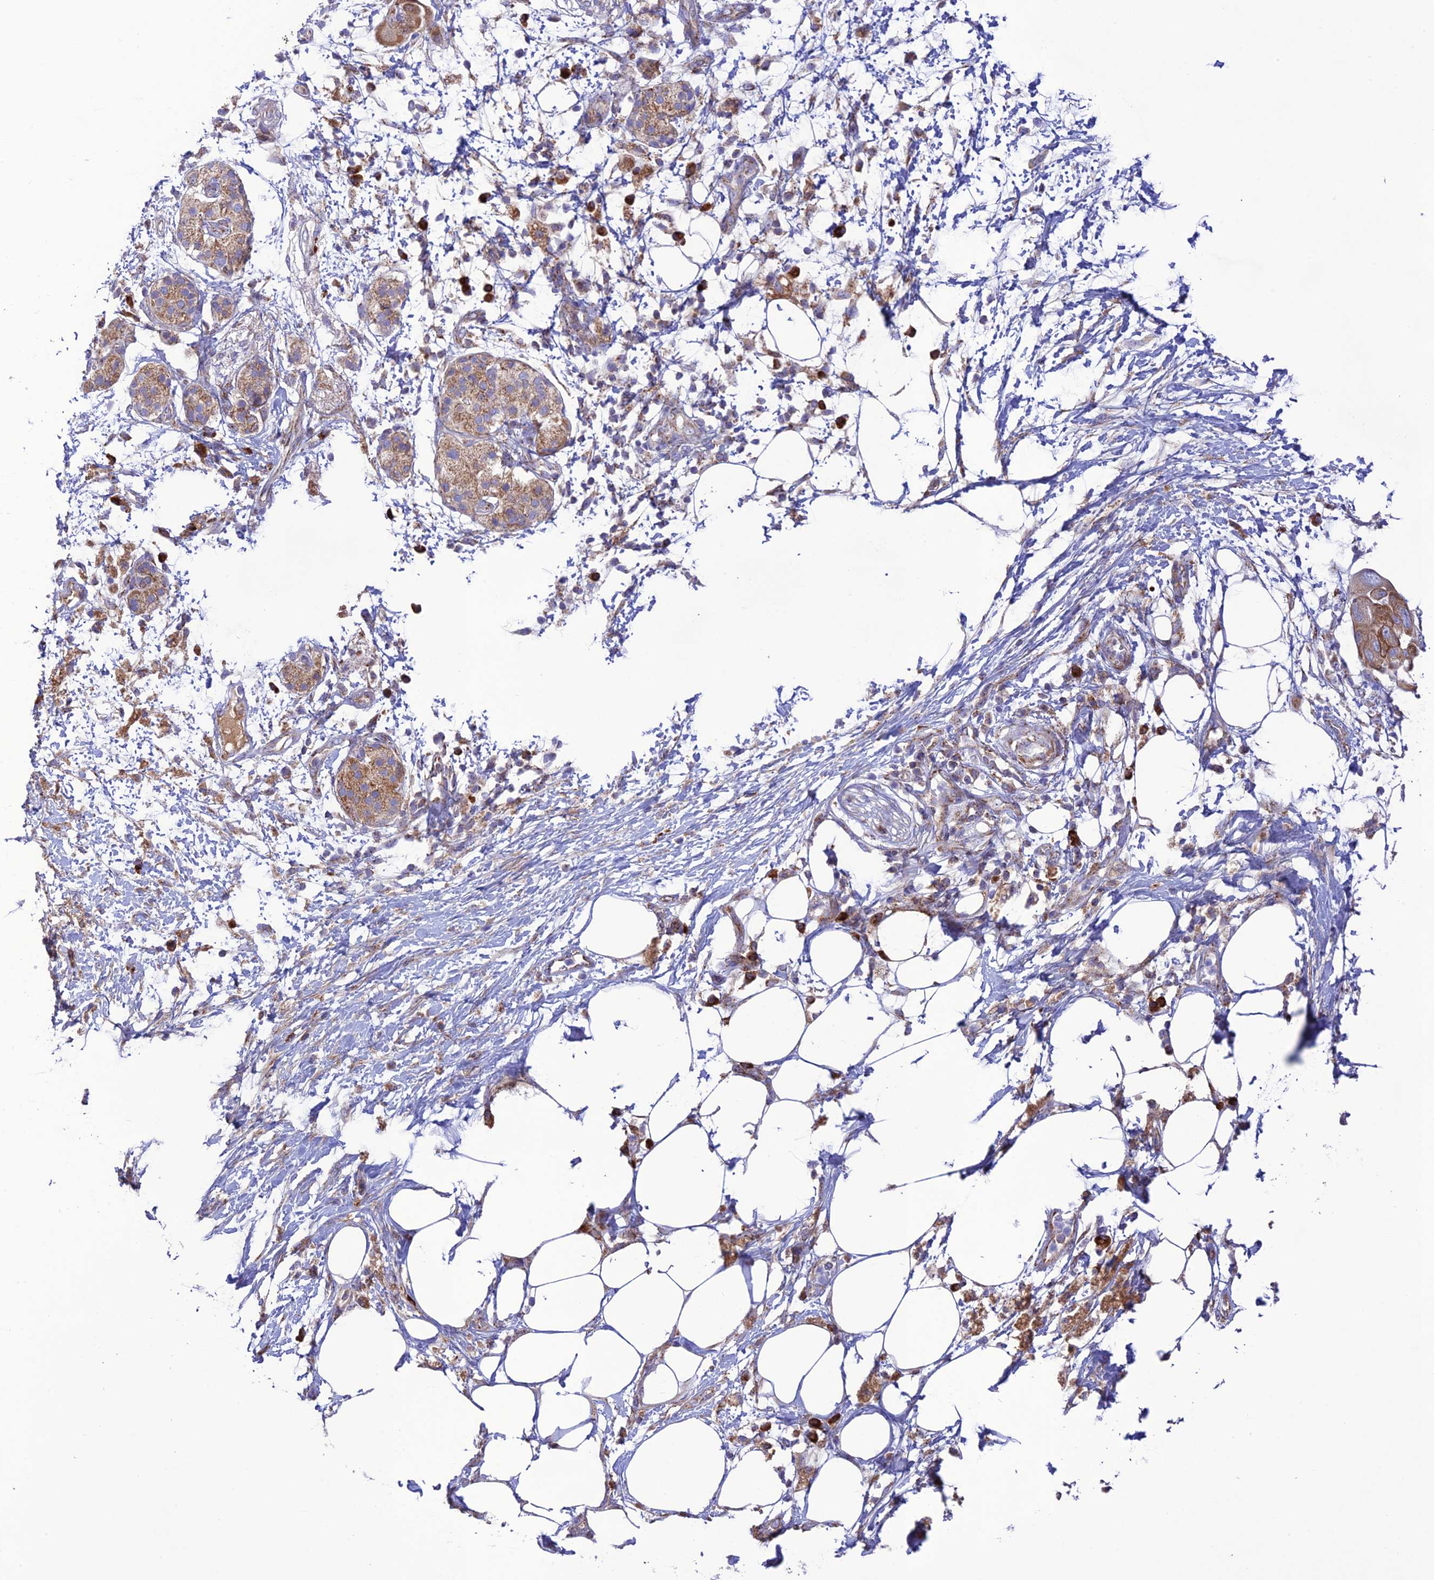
{"staining": {"intensity": "moderate", "quantity": ">75%", "location": "cytoplasmic/membranous"}, "tissue": "pancreatic cancer", "cell_type": "Tumor cells", "image_type": "cancer", "snomed": [{"axis": "morphology", "description": "Adenocarcinoma, NOS"}, {"axis": "topography", "description": "Pancreas"}], "caption": "Moderate cytoplasmic/membranous expression for a protein is identified in about >75% of tumor cells of pancreatic cancer using IHC.", "gene": "UAP1L1", "patient": {"sex": "male", "age": 68}}